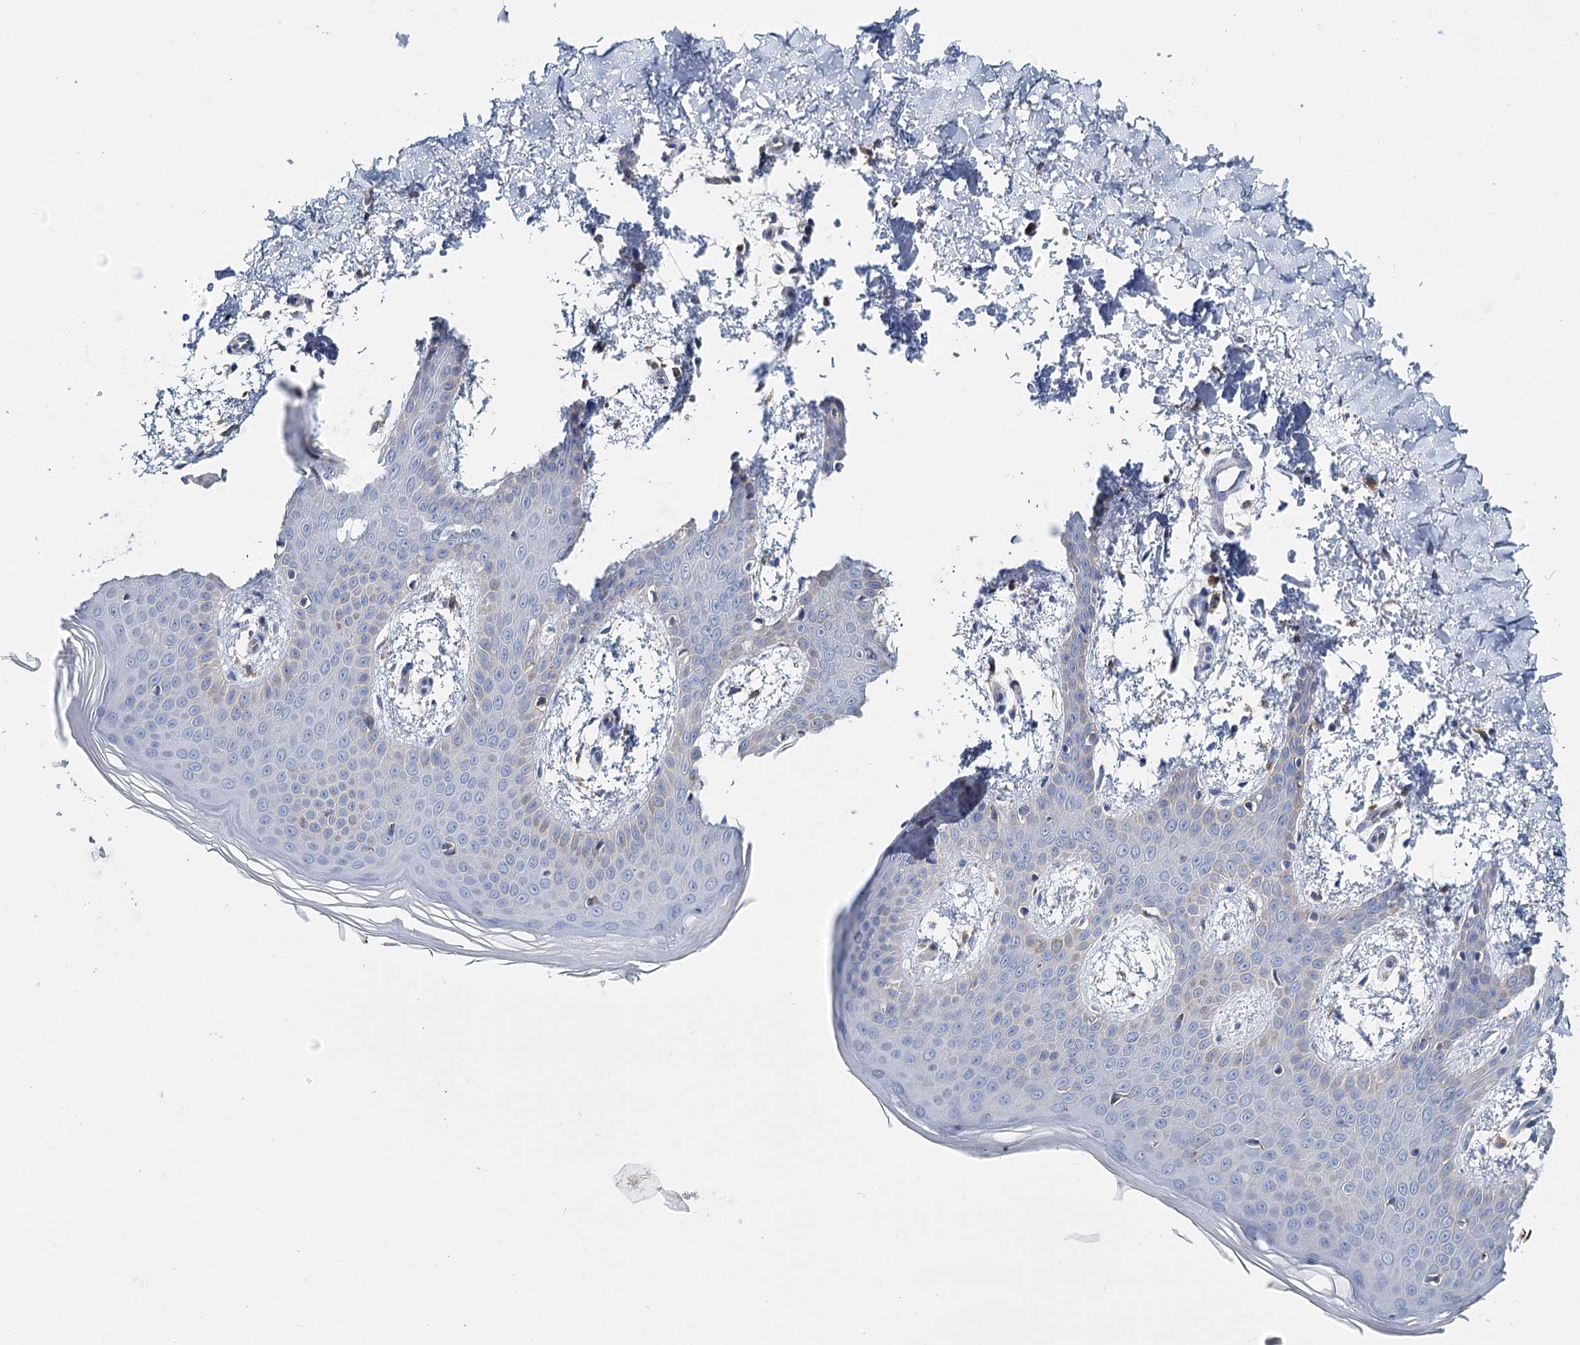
{"staining": {"intensity": "negative", "quantity": "none", "location": "none"}, "tissue": "skin", "cell_type": "Fibroblasts", "image_type": "normal", "snomed": [{"axis": "morphology", "description": "Normal tissue, NOS"}, {"axis": "topography", "description": "Skin"}], "caption": "Histopathology image shows no protein expression in fibroblasts of unremarkable skin. (DAB immunohistochemistry (IHC), high magnification).", "gene": "ANKRD16", "patient": {"sex": "male", "age": 36}}